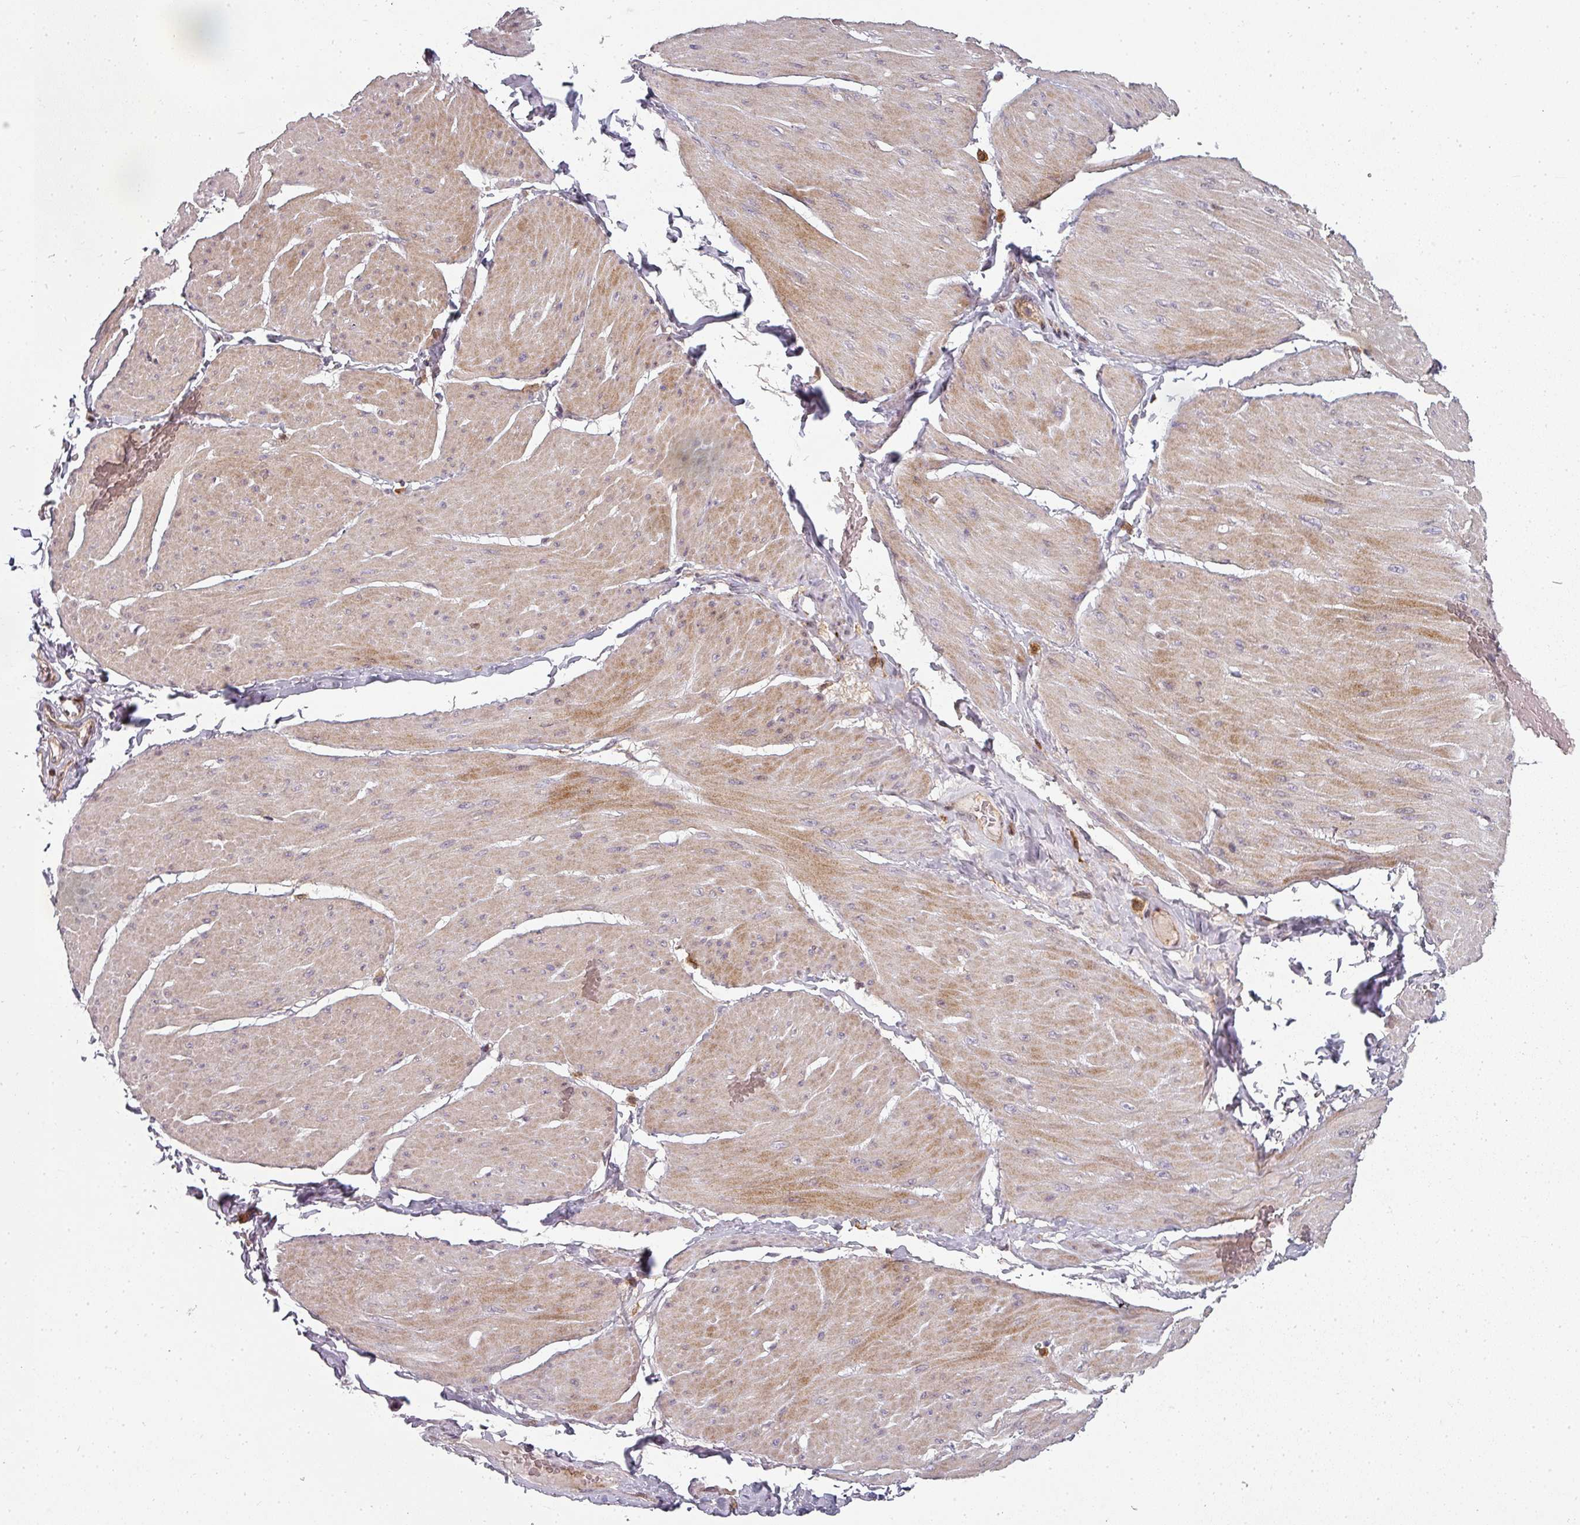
{"staining": {"intensity": "weak", "quantity": ">75%", "location": "cytoplasmic/membranous"}, "tissue": "smooth muscle", "cell_type": "Smooth muscle cells", "image_type": "normal", "snomed": [{"axis": "morphology", "description": "Urothelial carcinoma, High grade"}, {"axis": "topography", "description": "Urinary bladder"}], "caption": "Protein staining demonstrates weak cytoplasmic/membranous positivity in approximately >75% of smooth muscle cells in unremarkable smooth muscle.", "gene": "CLIC1", "patient": {"sex": "male", "age": 46}}